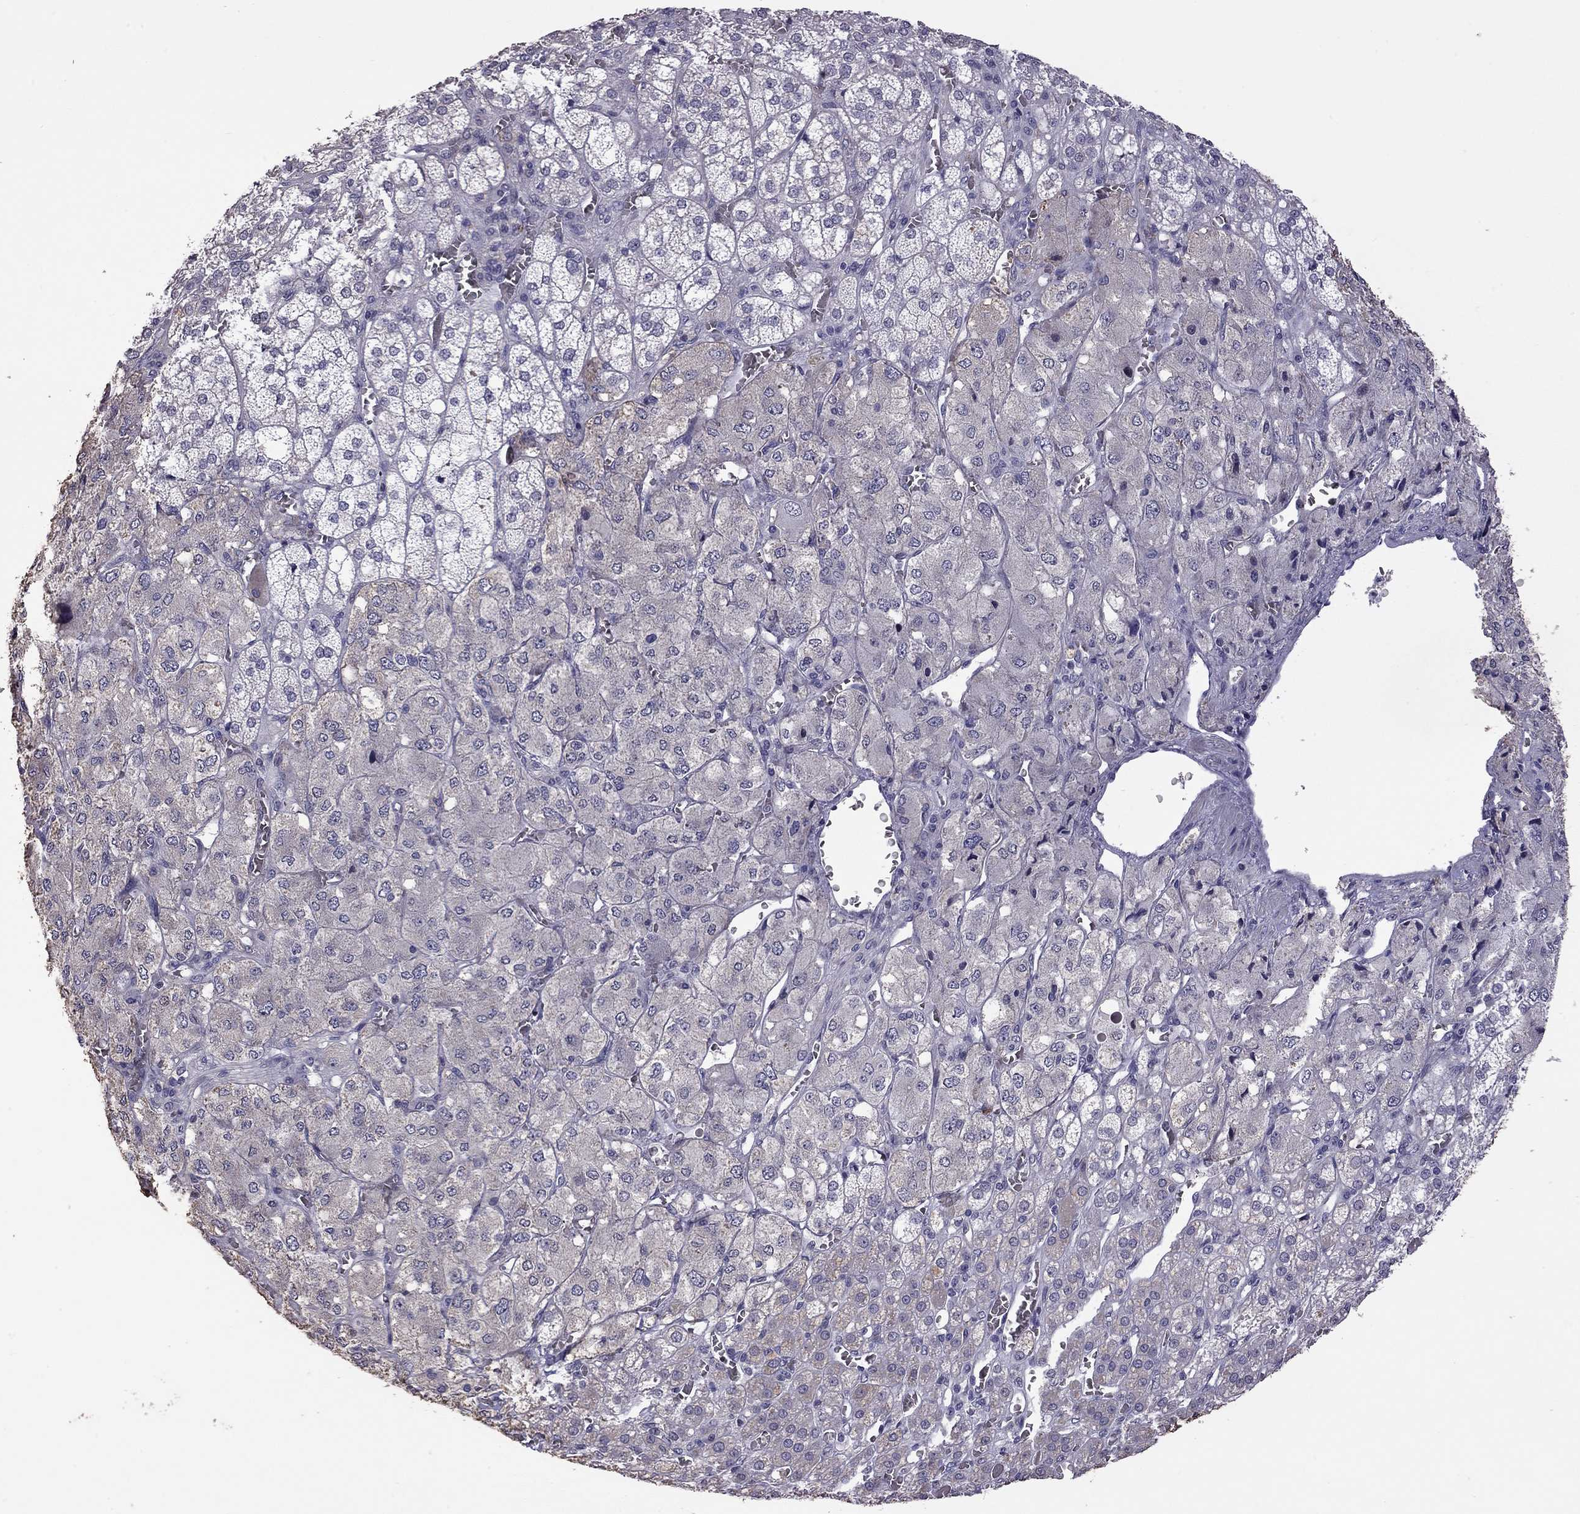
{"staining": {"intensity": "negative", "quantity": "none", "location": "none"}, "tissue": "adrenal gland", "cell_type": "Glandular cells", "image_type": "normal", "snomed": [{"axis": "morphology", "description": "Normal tissue, NOS"}, {"axis": "topography", "description": "Adrenal gland"}], "caption": "The image shows no significant expression in glandular cells of adrenal gland.", "gene": "FEZ1", "patient": {"sex": "female", "age": 60}}